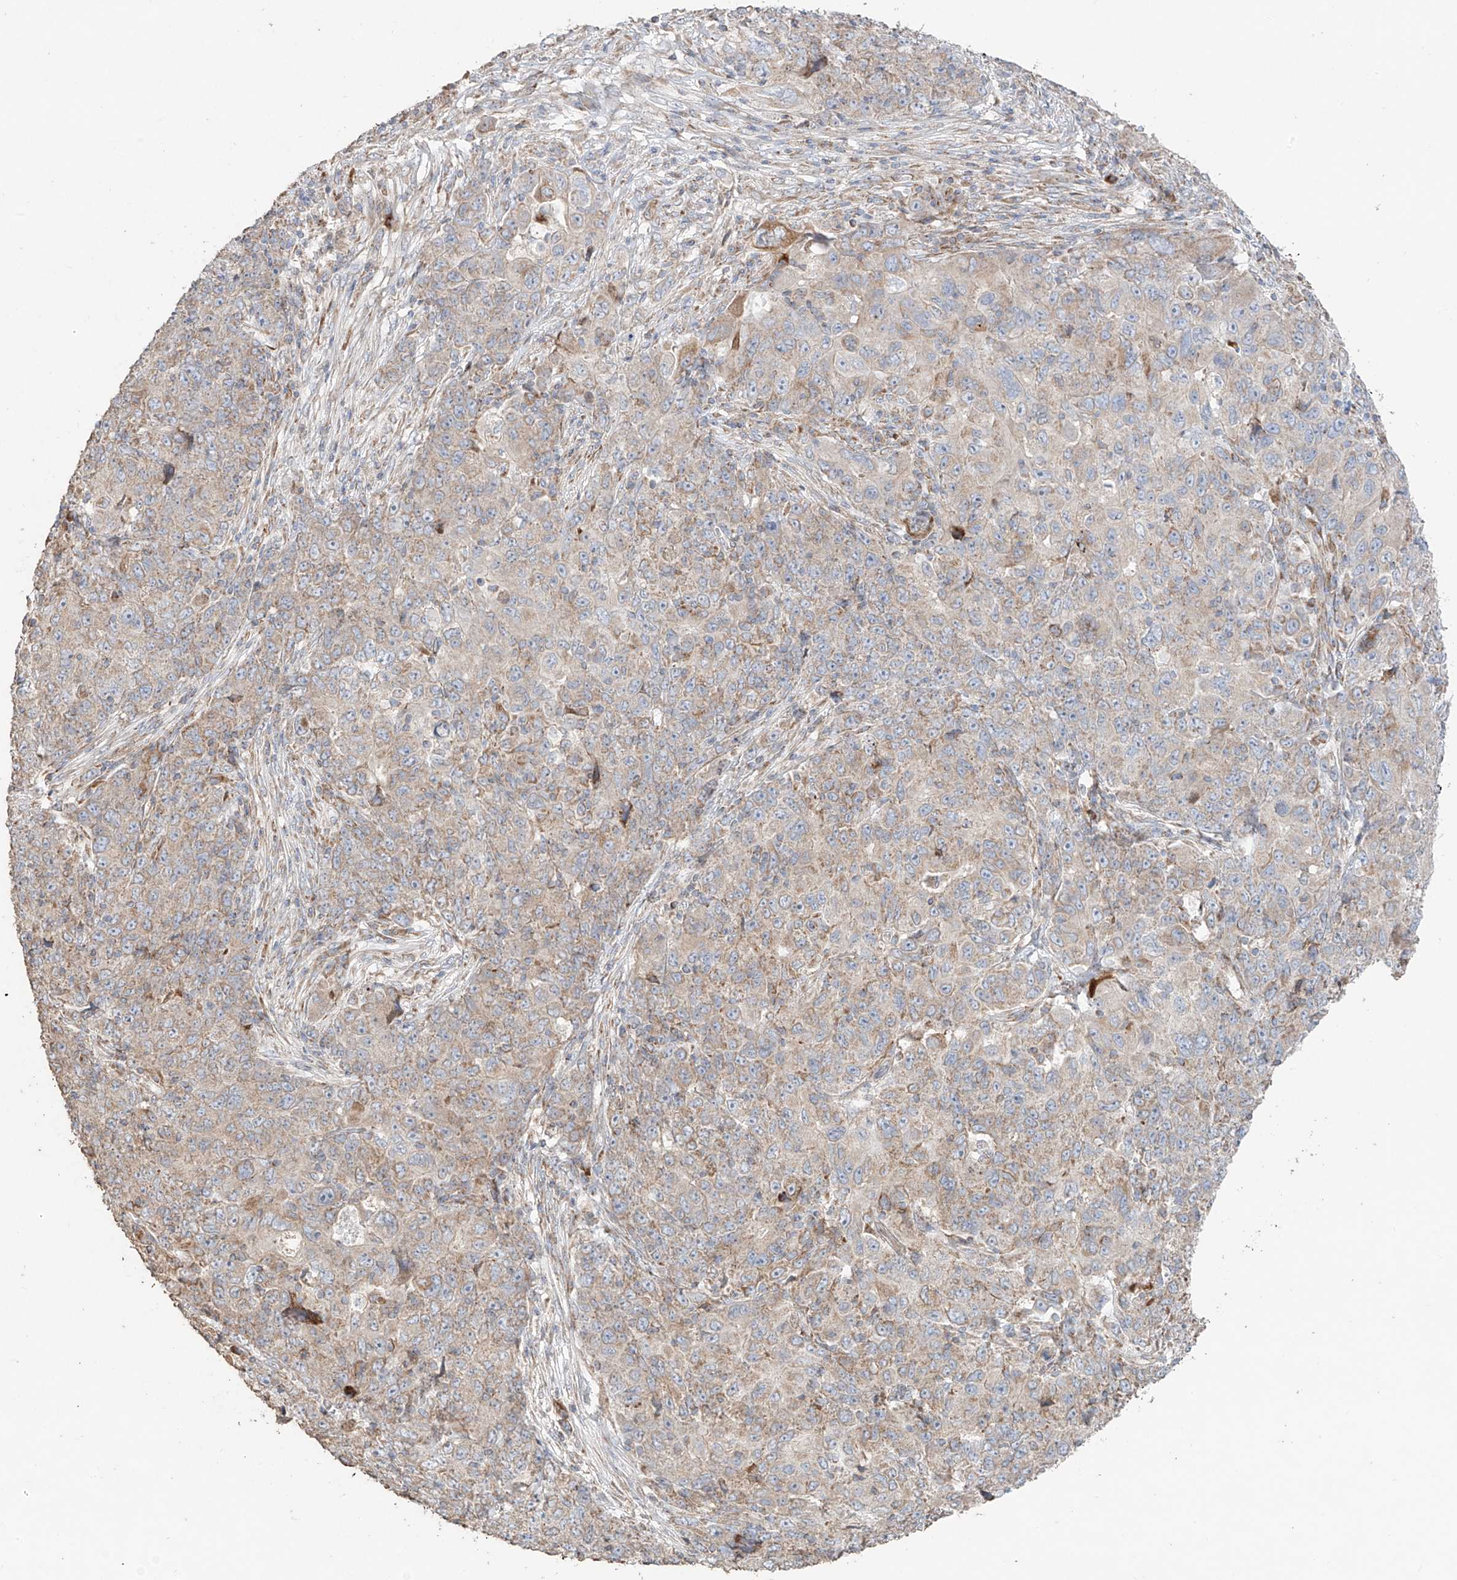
{"staining": {"intensity": "weak", "quantity": "25%-75%", "location": "cytoplasmic/membranous"}, "tissue": "ovarian cancer", "cell_type": "Tumor cells", "image_type": "cancer", "snomed": [{"axis": "morphology", "description": "Carcinoma, endometroid"}, {"axis": "topography", "description": "Ovary"}], "caption": "Human endometroid carcinoma (ovarian) stained with a protein marker exhibits weak staining in tumor cells.", "gene": "COLGALT2", "patient": {"sex": "female", "age": 42}}